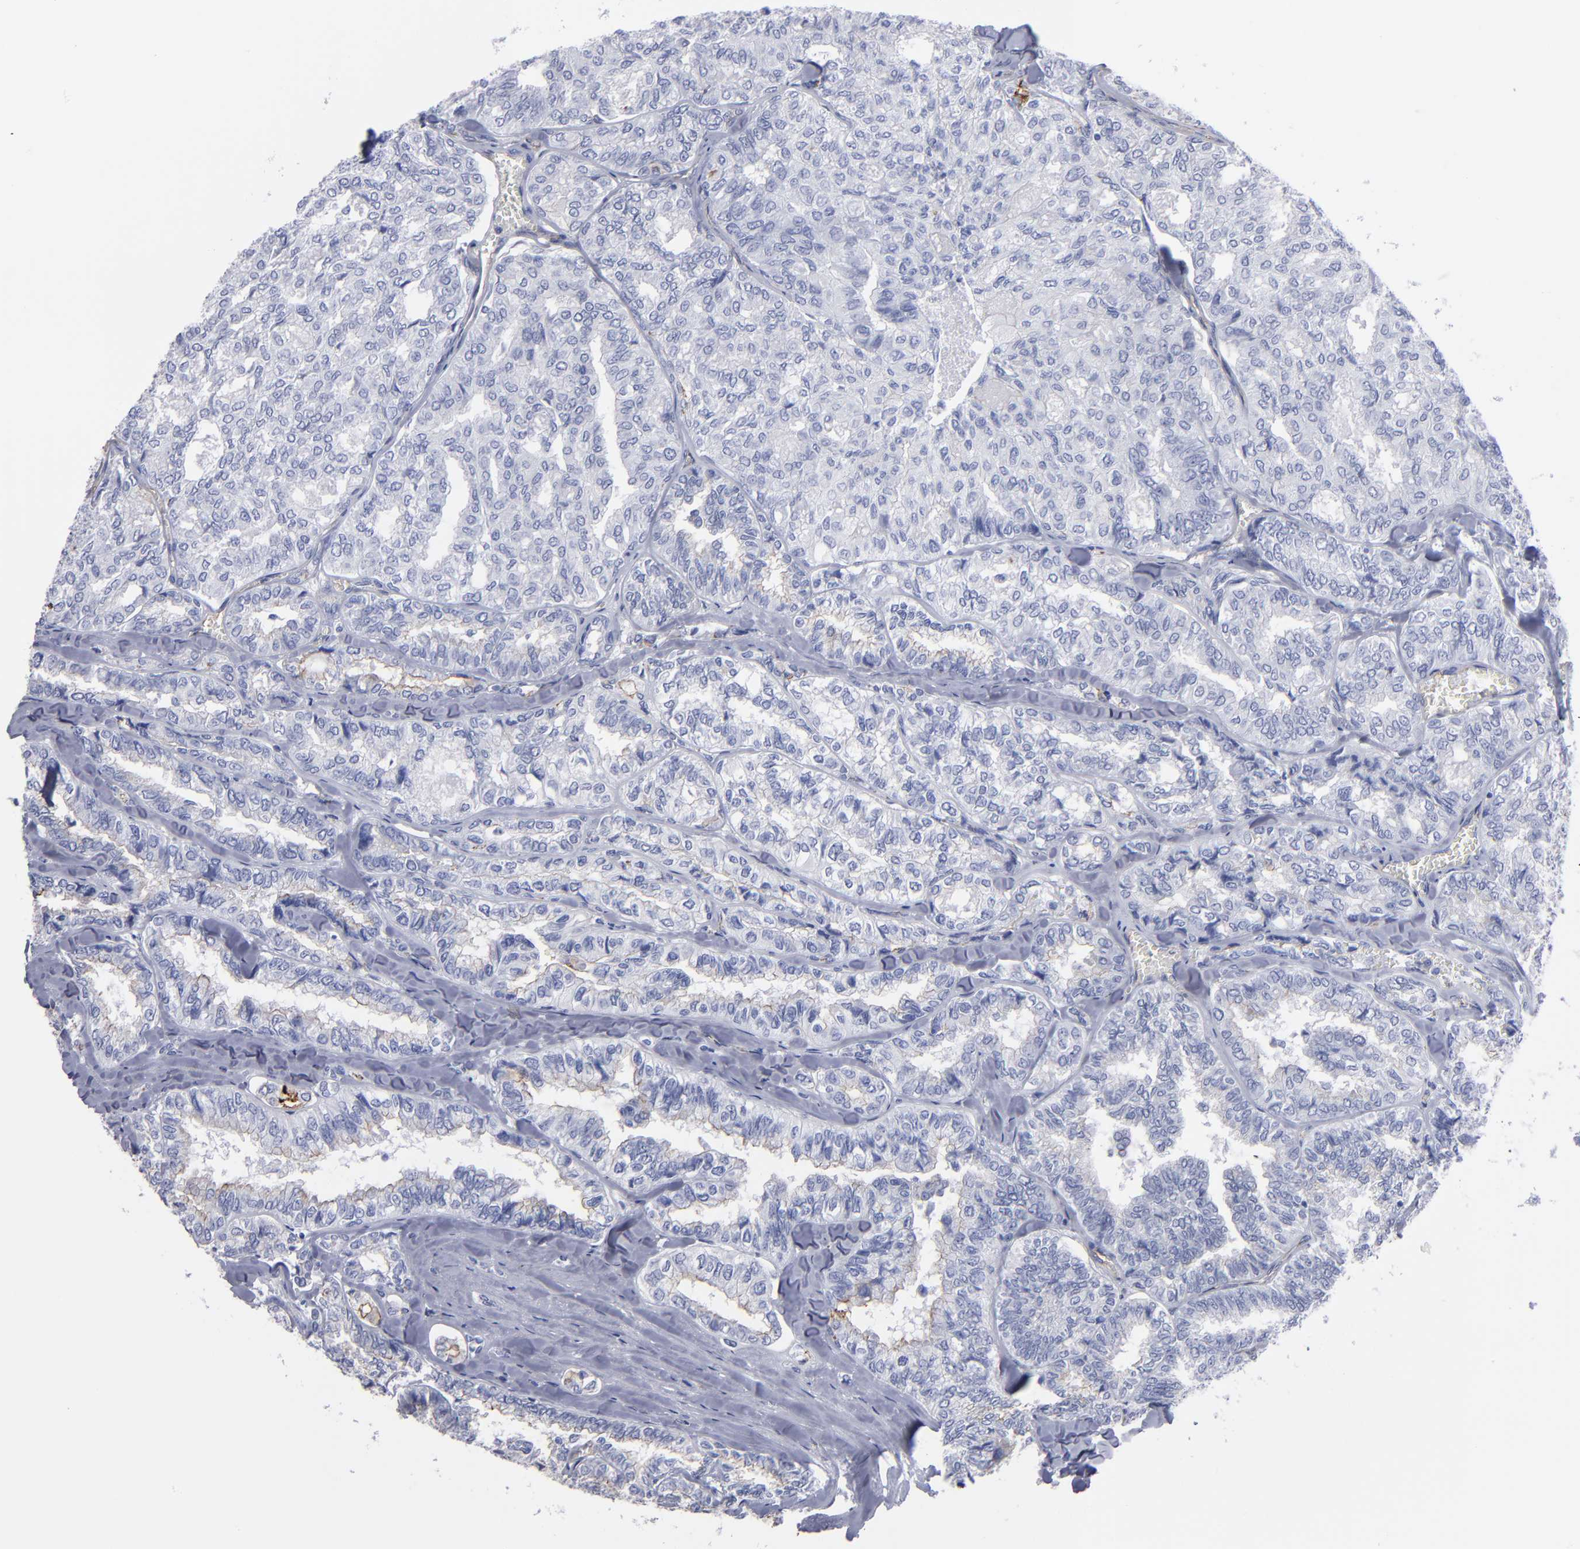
{"staining": {"intensity": "negative", "quantity": "none", "location": "none"}, "tissue": "thyroid cancer", "cell_type": "Tumor cells", "image_type": "cancer", "snomed": [{"axis": "morphology", "description": "Papillary adenocarcinoma, NOS"}, {"axis": "topography", "description": "Thyroid gland"}], "caption": "Thyroid papillary adenocarcinoma was stained to show a protein in brown. There is no significant positivity in tumor cells.", "gene": "TM4SF1", "patient": {"sex": "female", "age": 35}}